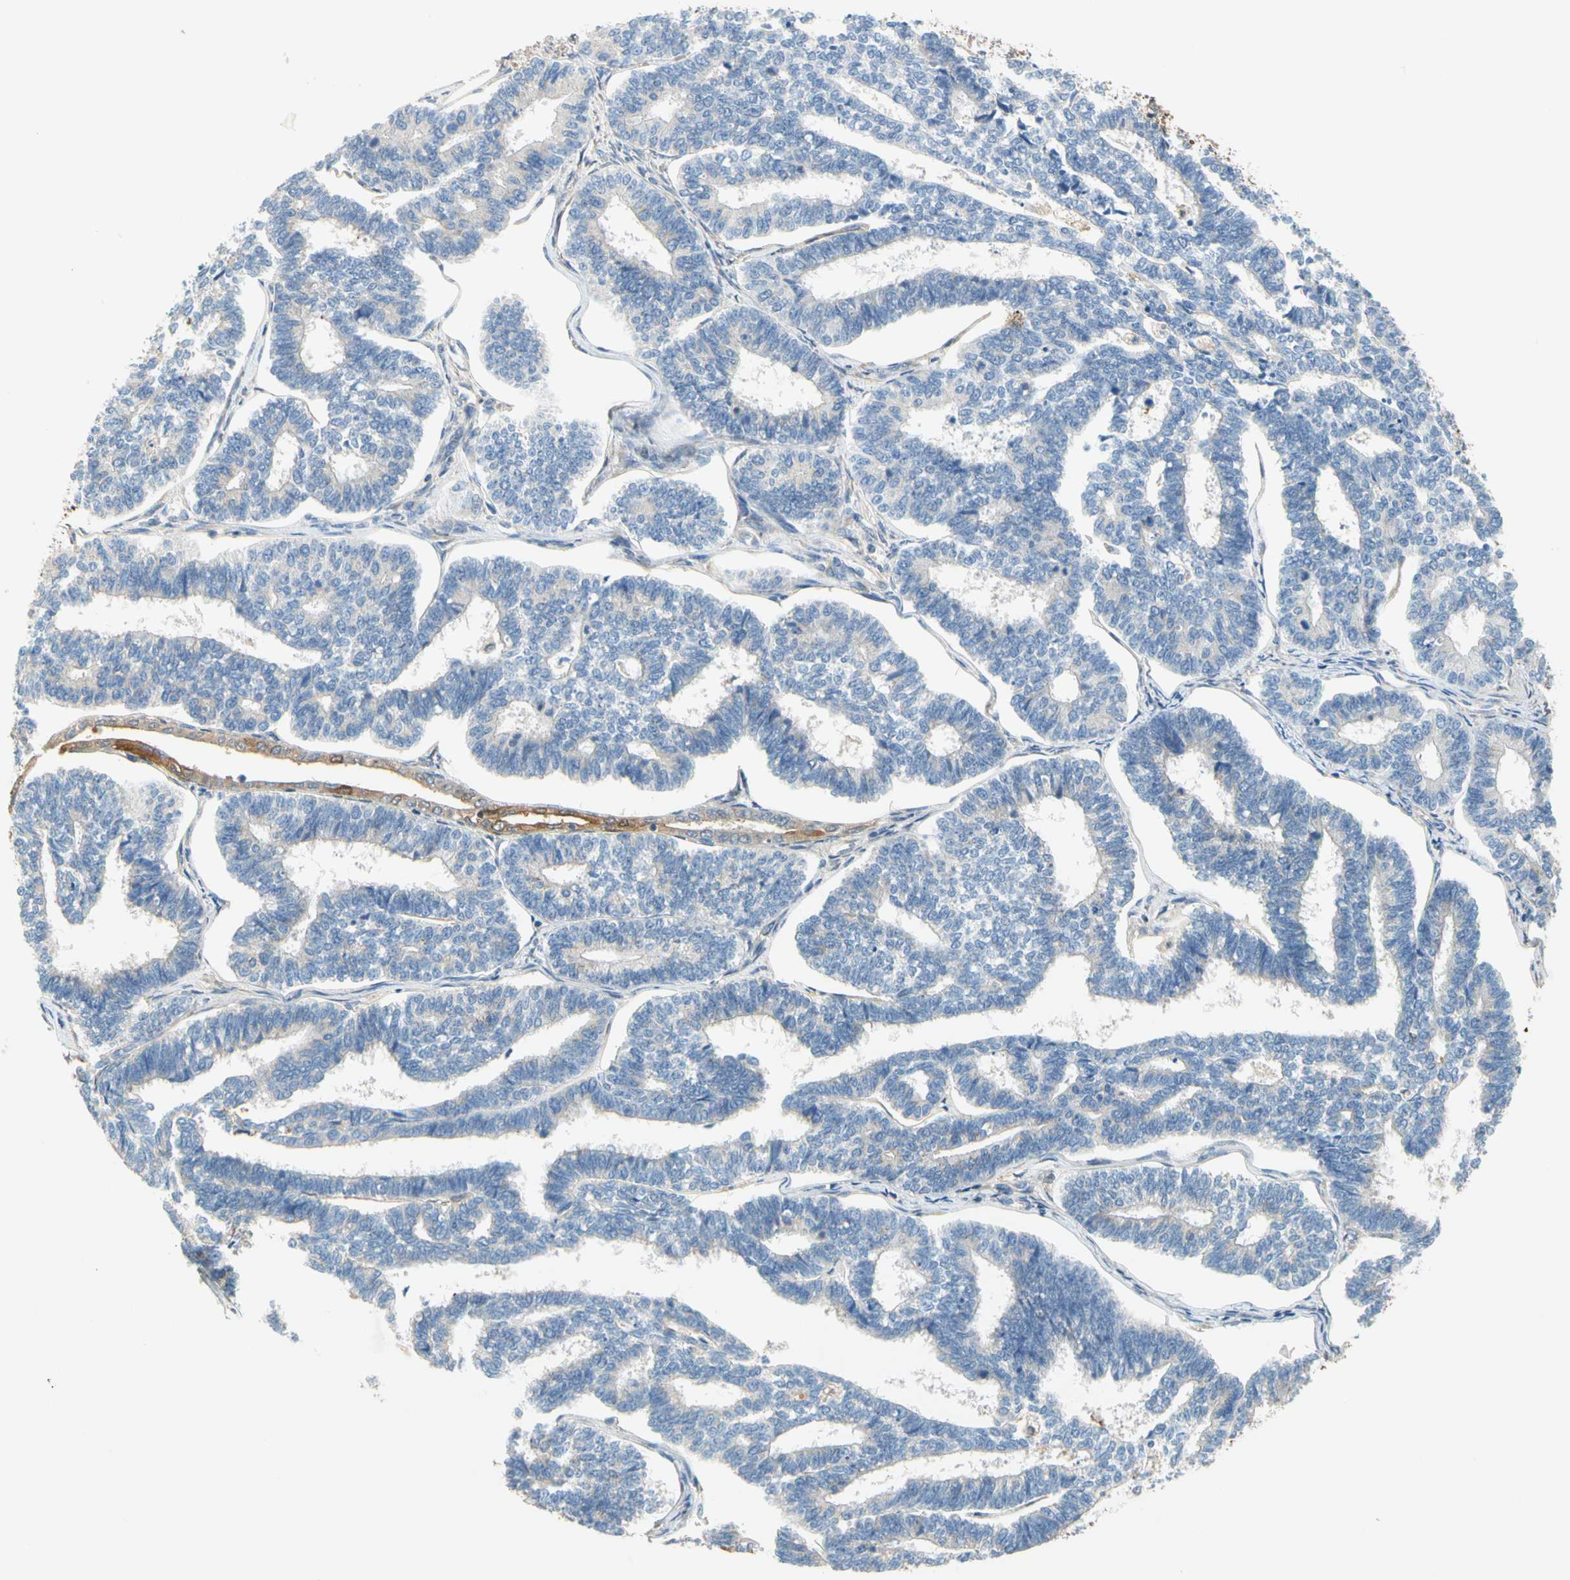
{"staining": {"intensity": "negative", "quantity": "none", "location": "none"}, "tissue": "endometrial cancer", "cell_type": "Tumor cells", "image_type": "cancer", "snomed": [{"axis": "morphology", "description": "Adenocarcinoma, NOS"}, {"axis": "topography", "description": "Endometrium"}], "caption": "Immunohistochemical staining of endometrial cancer (adenocarcinoma) shows no significant expression in tumor cells.", "gene": "GPSM2", "patient": {"sex": "female", "age": 70}}